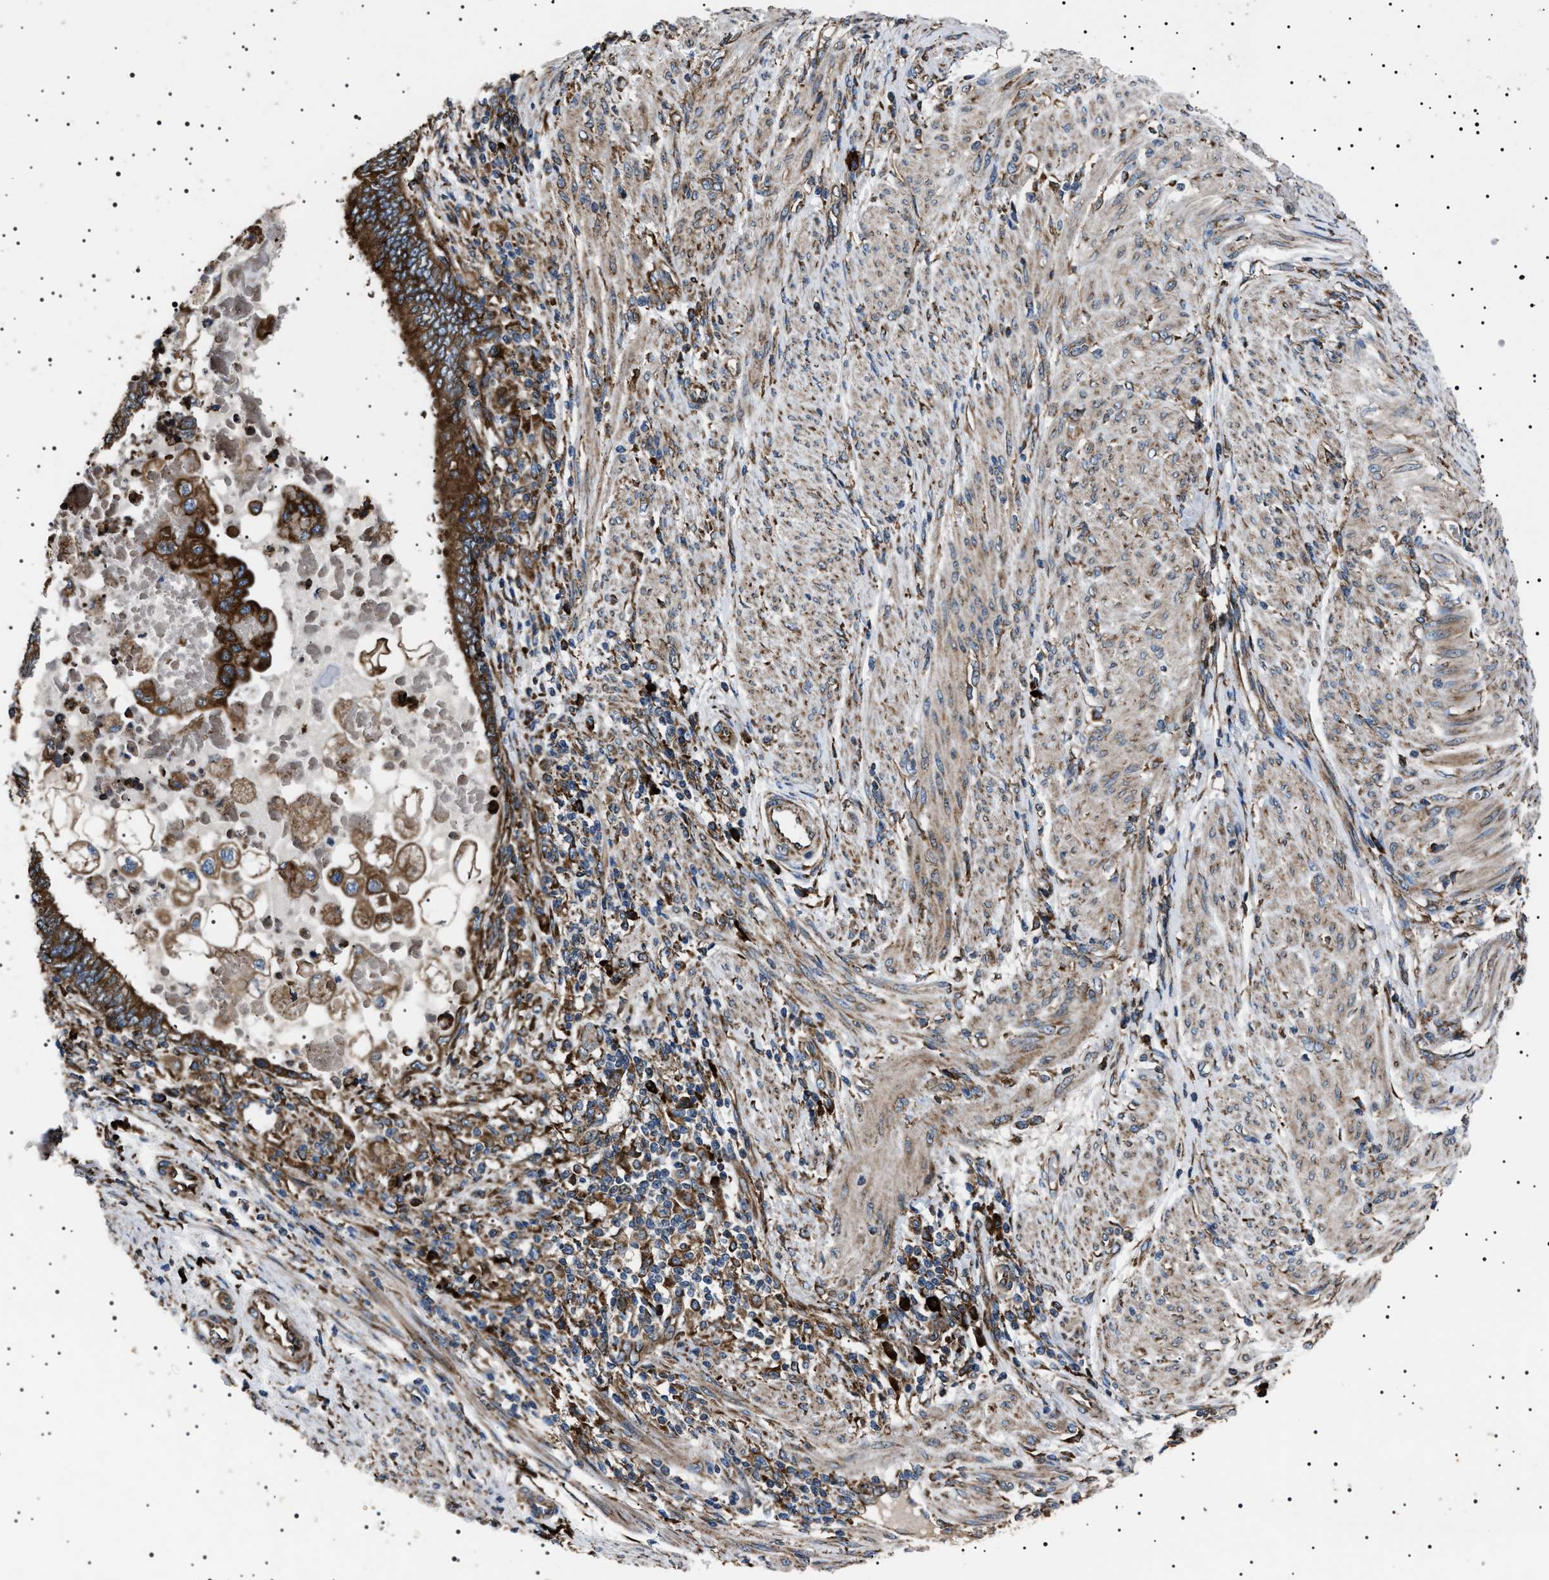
{"staining": {"intensity": "strong", "quantity": ">75%", "location": "cytoplasmic/membranous"}, "tissue": "endometrial cancer", "cell_type": "Tumor cells", "image_type": "cancer", "snomed": [{"axis": "morphology", "description": "Adenocarcinoma, NOS"}, {"axis": "topography", "description": "Uterus"}, {"axis": "topography", "description": "Endometrium"}], "caption": "Adenocarcinoma (endometrial) stained for a protein (brown) shows strong cytoplasmic/membranous positive positivity in about >75% of tumor cells.", "gene": "TOP1MT", "patient": {"sex": "female", "age": 70}}